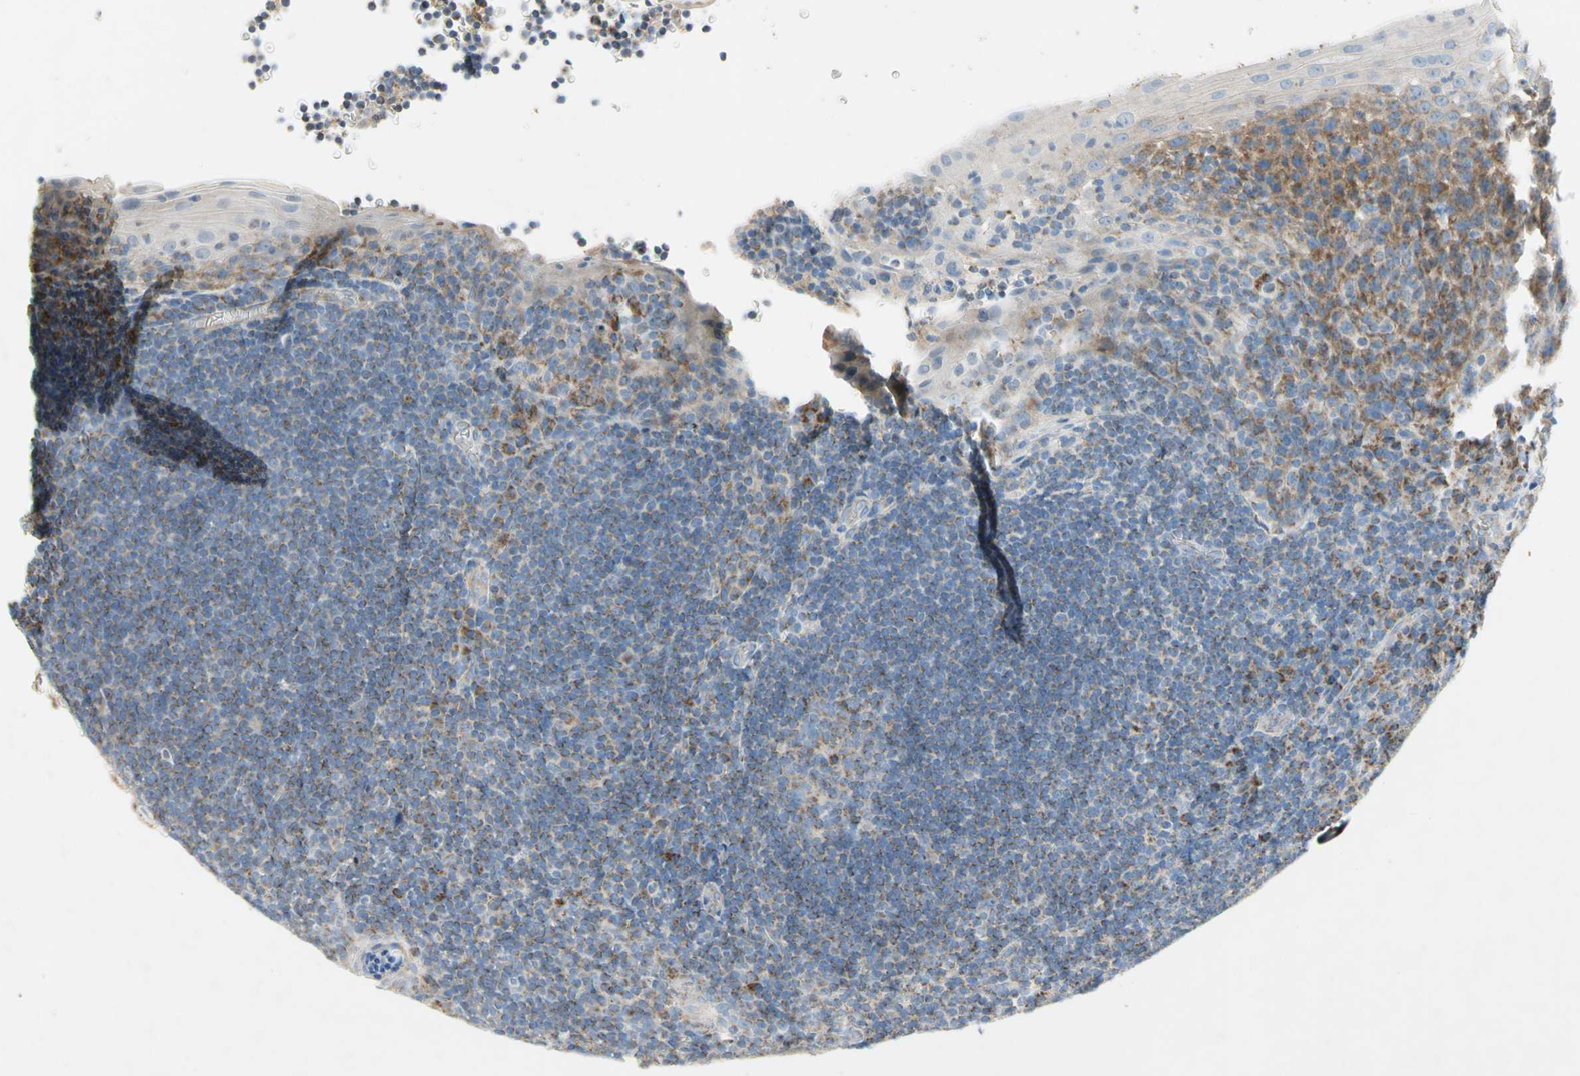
{"staining": {"intensity": "moderate", "quantity": ">75%", "location": "cytoplasmic/membranous"}, "tissue": "tonsil", "cell_type": "Germinal center cells", "image_type": "normal", "snomed": [{"axis": "morphology", "description": "Normal tissue, NOS"}, {"axis": "topography", "description": "Tonsil"}], "caption": "A brown stain labels moderate cytoplasmic/membranous staining of a protein in germinal center cells of benign tonsil. Nuclei are stained in blue.", "gene": "SDHB", "patient": {"sex": "male", "age": 37}}